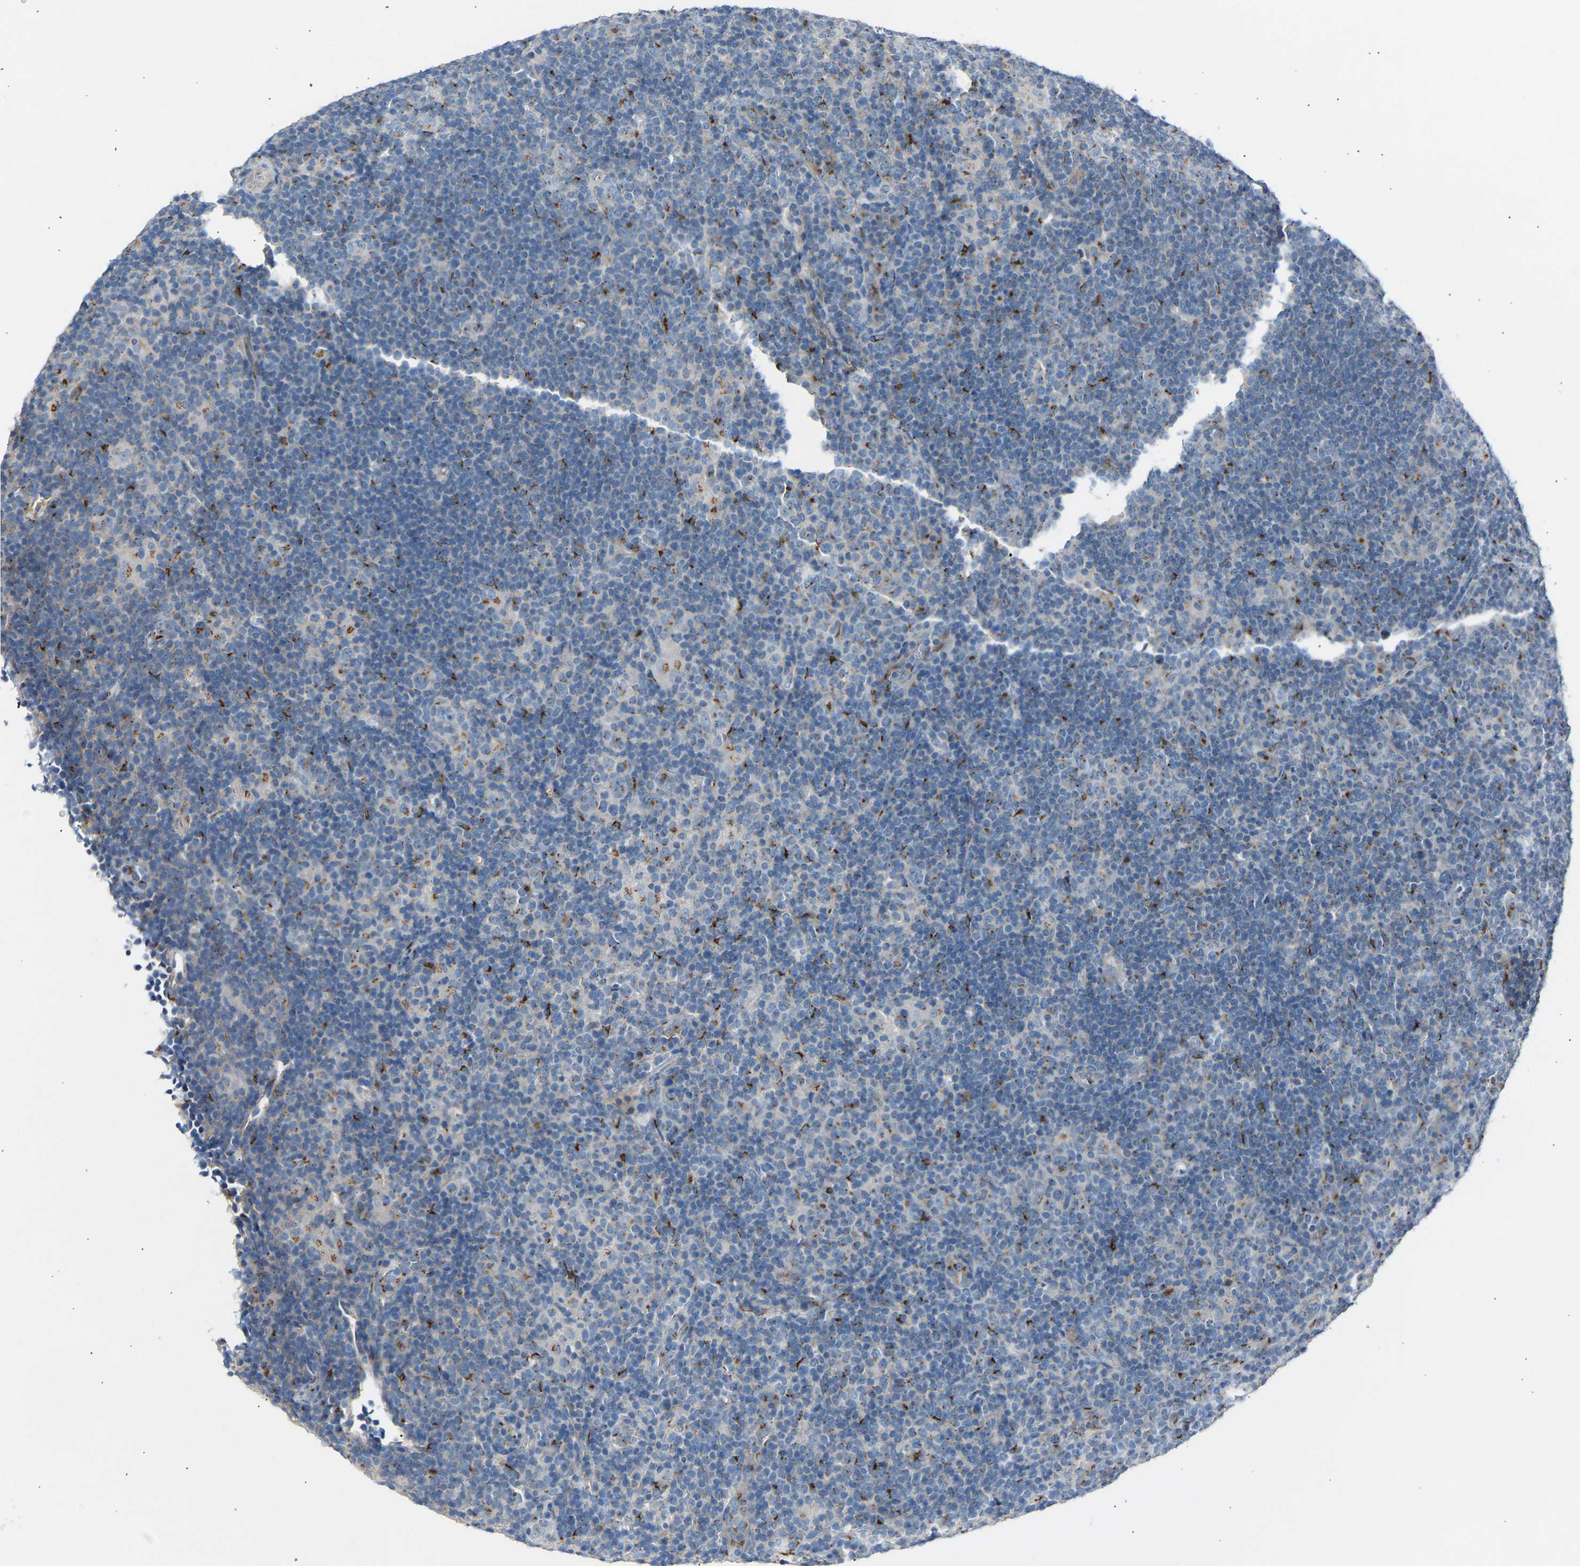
{"staining": {"intensity": "weak", "quantity": "<25%", "location": "cytoplasmic/membranous"}, "tissue": "lymphoma", "cell_type": "Tumor cells", "image_type": "cancer", "snomed": [{"axis": "morphology", "description": "Hodgkin's disease, NOS"}, {"axis": "topography", "description": "Lymph node"}], "caption": "An image of human Hodgkin's disease is negative for staining in tumor cells. The staining is performed using DAB brown chromogen with nuclei counter-stained in using hematoxylin.", "gene": "CYREN", "patient": {"sex": "female", "age": 57}}